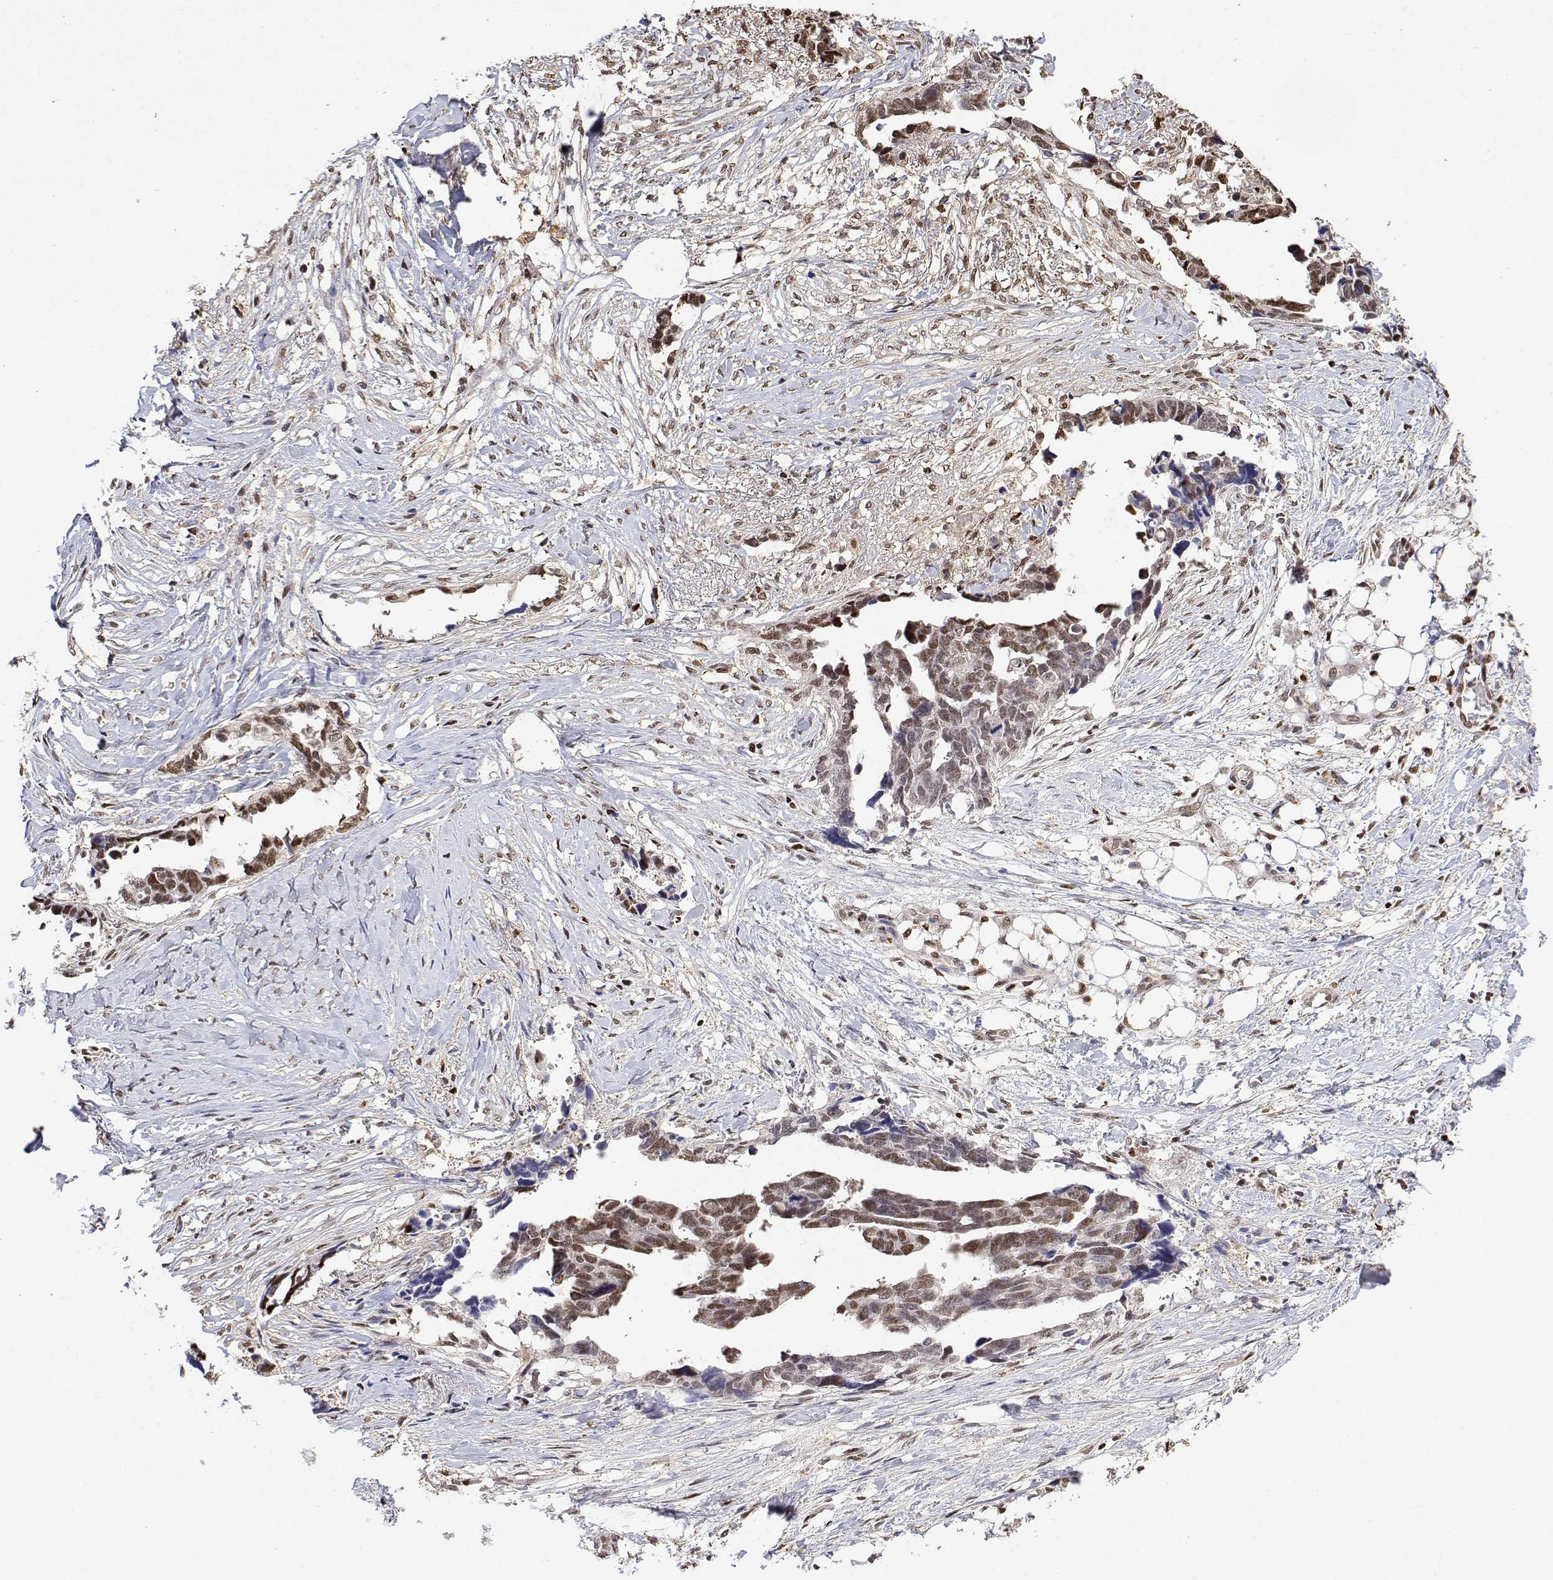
{"staining": {"intensity": "moderate", "quantity": "25%-75%", "location": "nuclear"}, "tissue": "ovarian cancer", "cell_type": "Tumor cells", "image_type": "cancer", "snomed": [{"axis": "morphology", "description": "Cystadenocarcinoma, serous, NOS"}, {"axis": "topography", "description": "Ovary"}], "caption": "Serous cystadenocarcinoma (ovarian) tissue demonstrates moderate nuclear positivity in about 25%-75% of tumor cells Using DAB (3,3'-diaminobenzidine) (brown) and hematoxylin (blue) stains, captured at high magnification using brightfield microscopy.", "gene": "TPI1", "patient": {"sex": "female", "age": 69}}